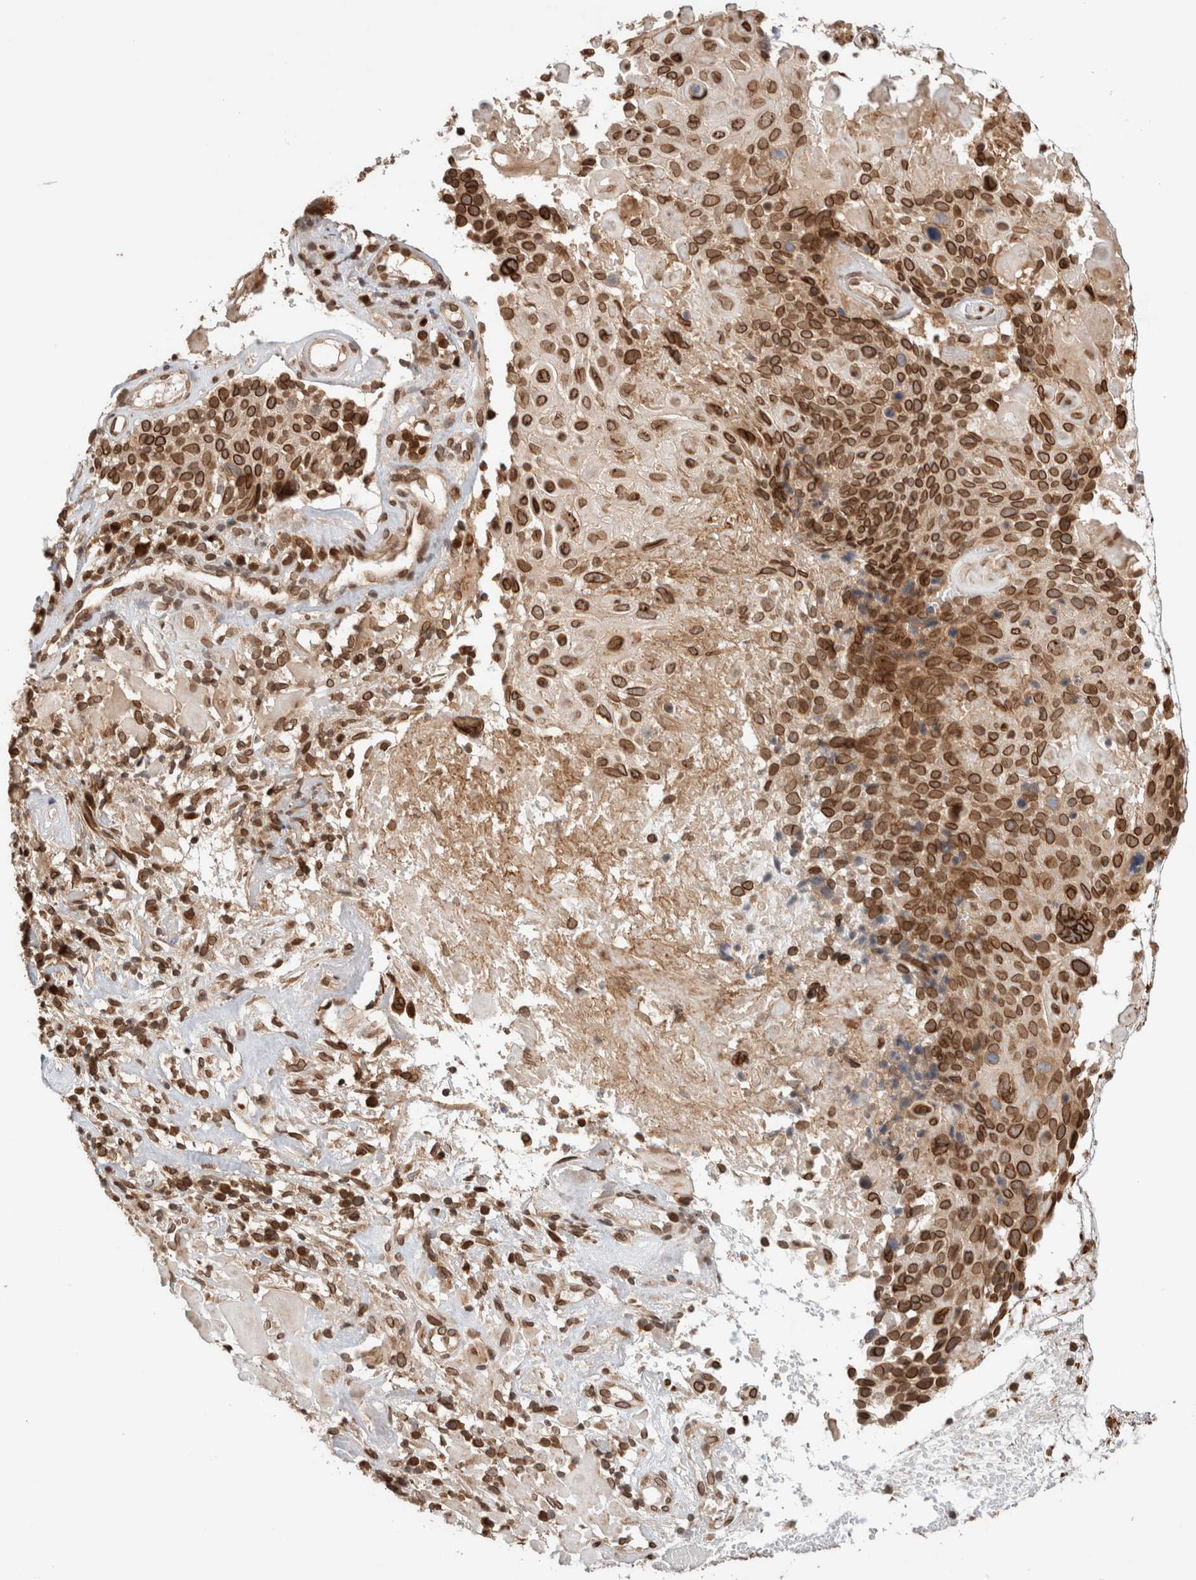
{"staining": {"intensity": "strong", "quantity": ">75%", "location": "cytoplasmic/membranous,nuclear"}, "tissue": "cervical cancer", "cell_type": "Tumor cells", "image_type": "cancer", "snomed": [{"axis": "morphology", "description": "Squamous cell carcinoma, NOS"}, {"axis": "topography", "description": "Cervix"}], "caption": "Tumor cells exhibit high levels of strong cytoplasmic/membranous and nuclear positivity in about >75% of cells in cervical squamous cell carcinoma.", "gene": "TPR", "patient": {"sex": "female", "age": 74}}